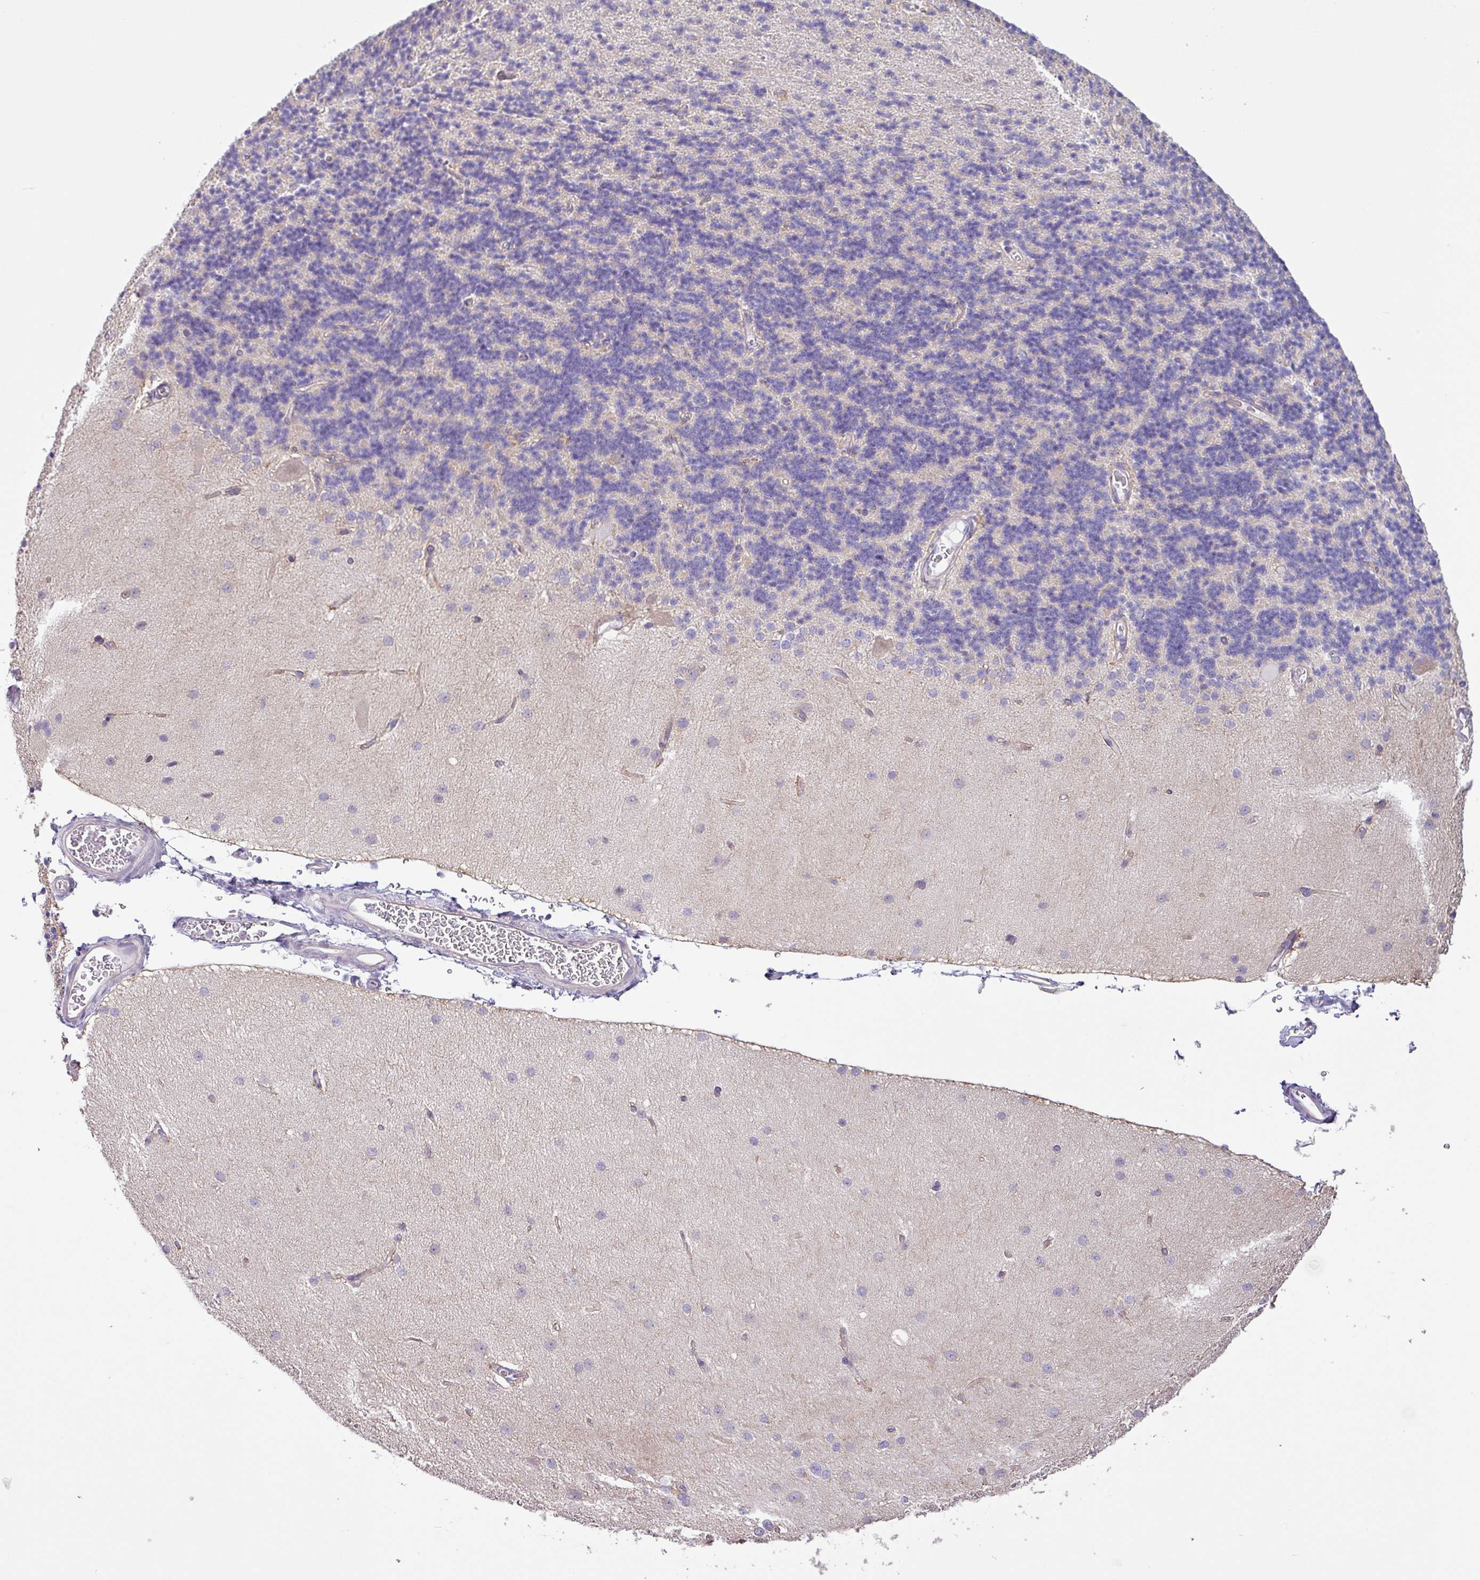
{"staining": {"intensity": "negative", "quantity": "none", "location": "none"}, "tissue": "cerebellum", "cell_type": "Cells in granular layer", "image_type": "normal", "snomed": [{"axis": "morphology", "description": "Normal tissue, NOS"}, {"axis": "topography", "description": "Cerebellum"}], "caption": "Immunohistochemistry (IHC) of unremarkable human cerebellum displays no expression in cells in granular layer.", "gene": "GALNT12", "patient": {"sex": "female", "age": 29}}